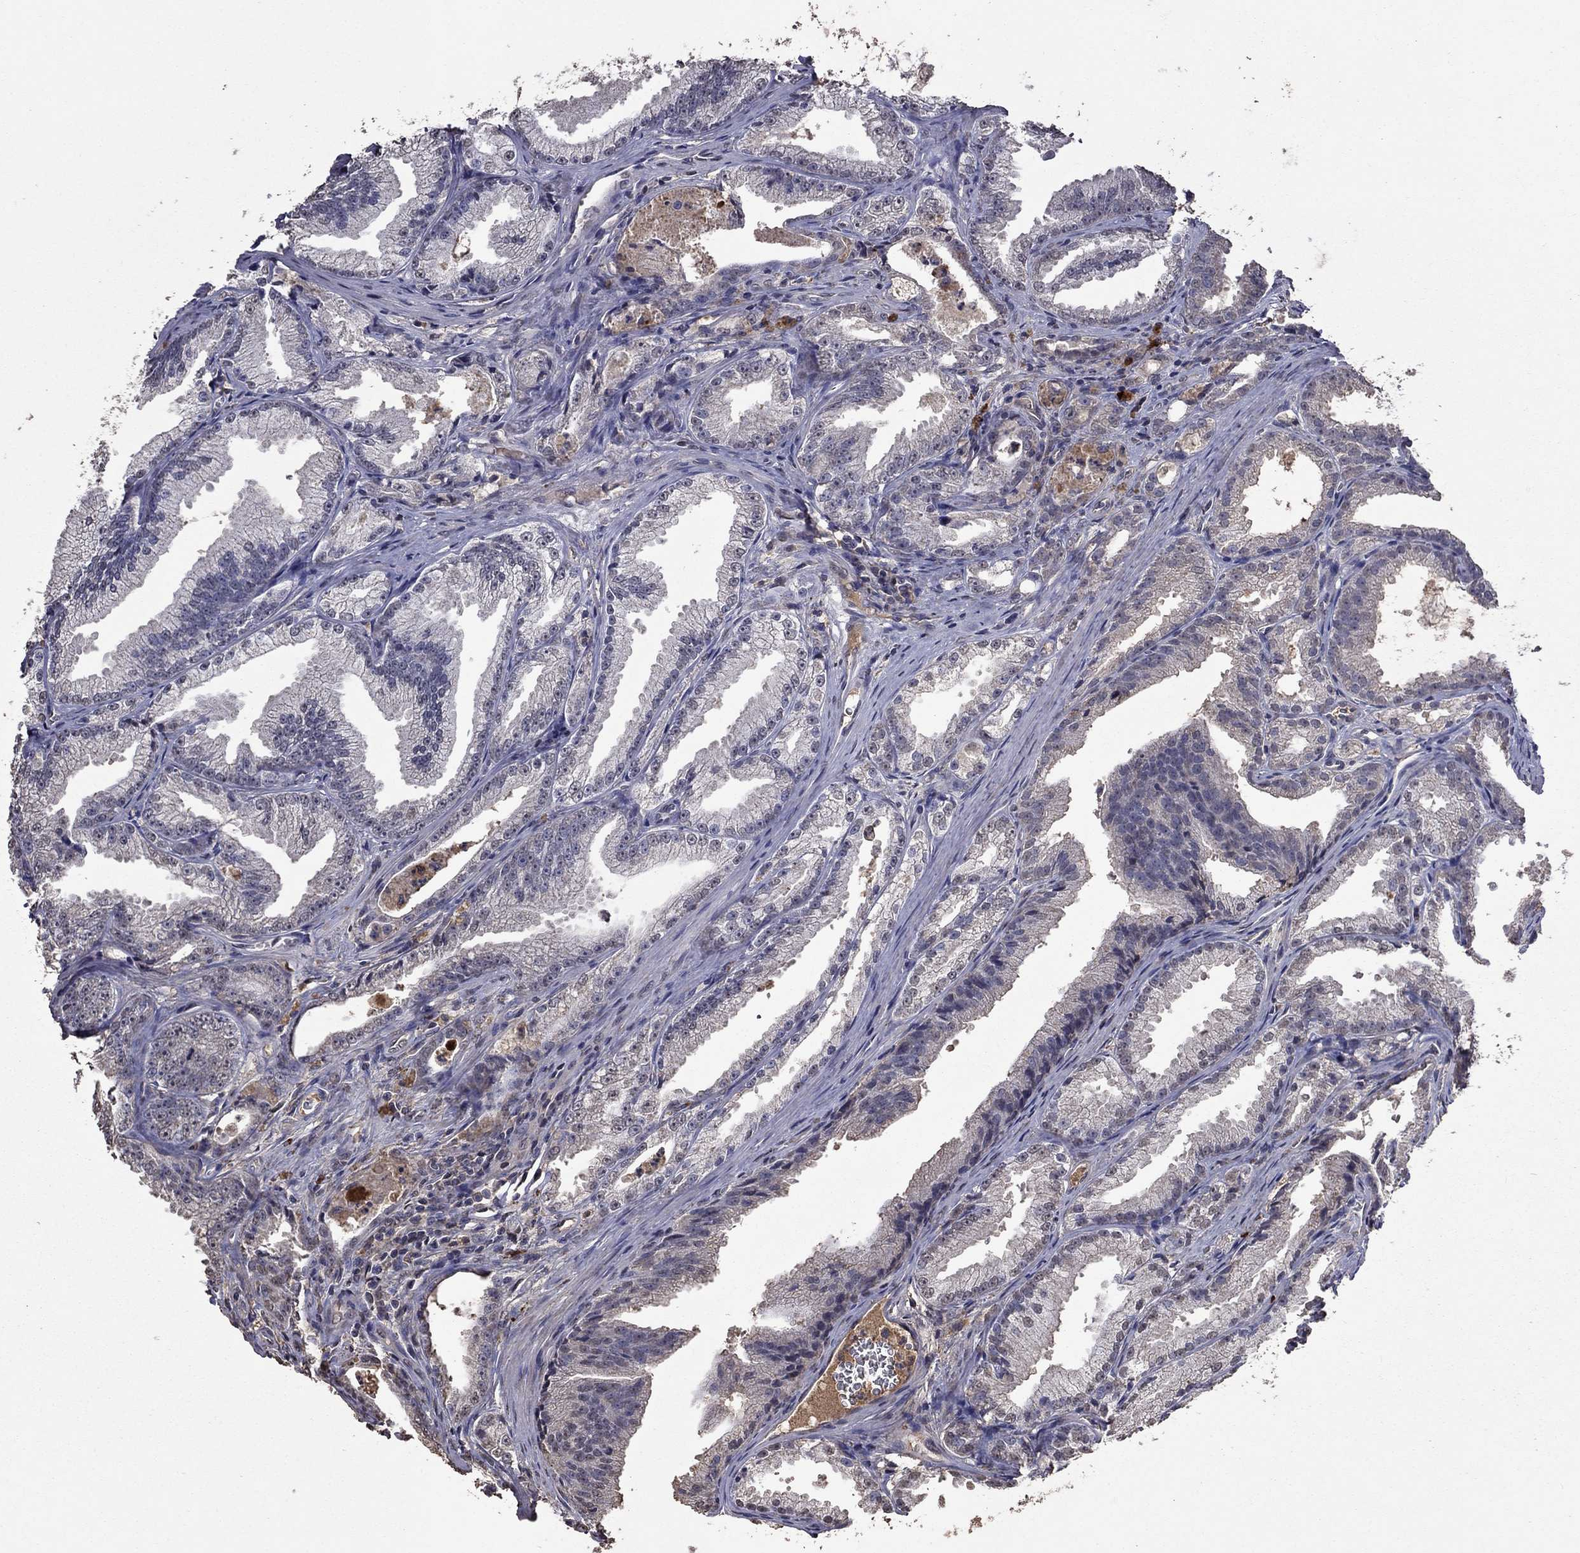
{"staining": {"intensity": "negative", "quantity": "none", "location": "none"}, "tissue": "prostate cancer", "cell_type": "Tumor cells", "image_type": "cancer", "snomed": [{"axis": "morphology", "description": "Adenocarcinoma, NOS"}, {"axis": "morphology", "description": "Adenocarcinoma, High grade"}, {"axis": "topography", "description": "Prostate"}], "caption": "DAB immunohistochemical staining of human prostate cancer demonstrates no significant expression in tumor cells.", "gene": "SERPINA5", "patient": {"sex": "male", "age": 70}}